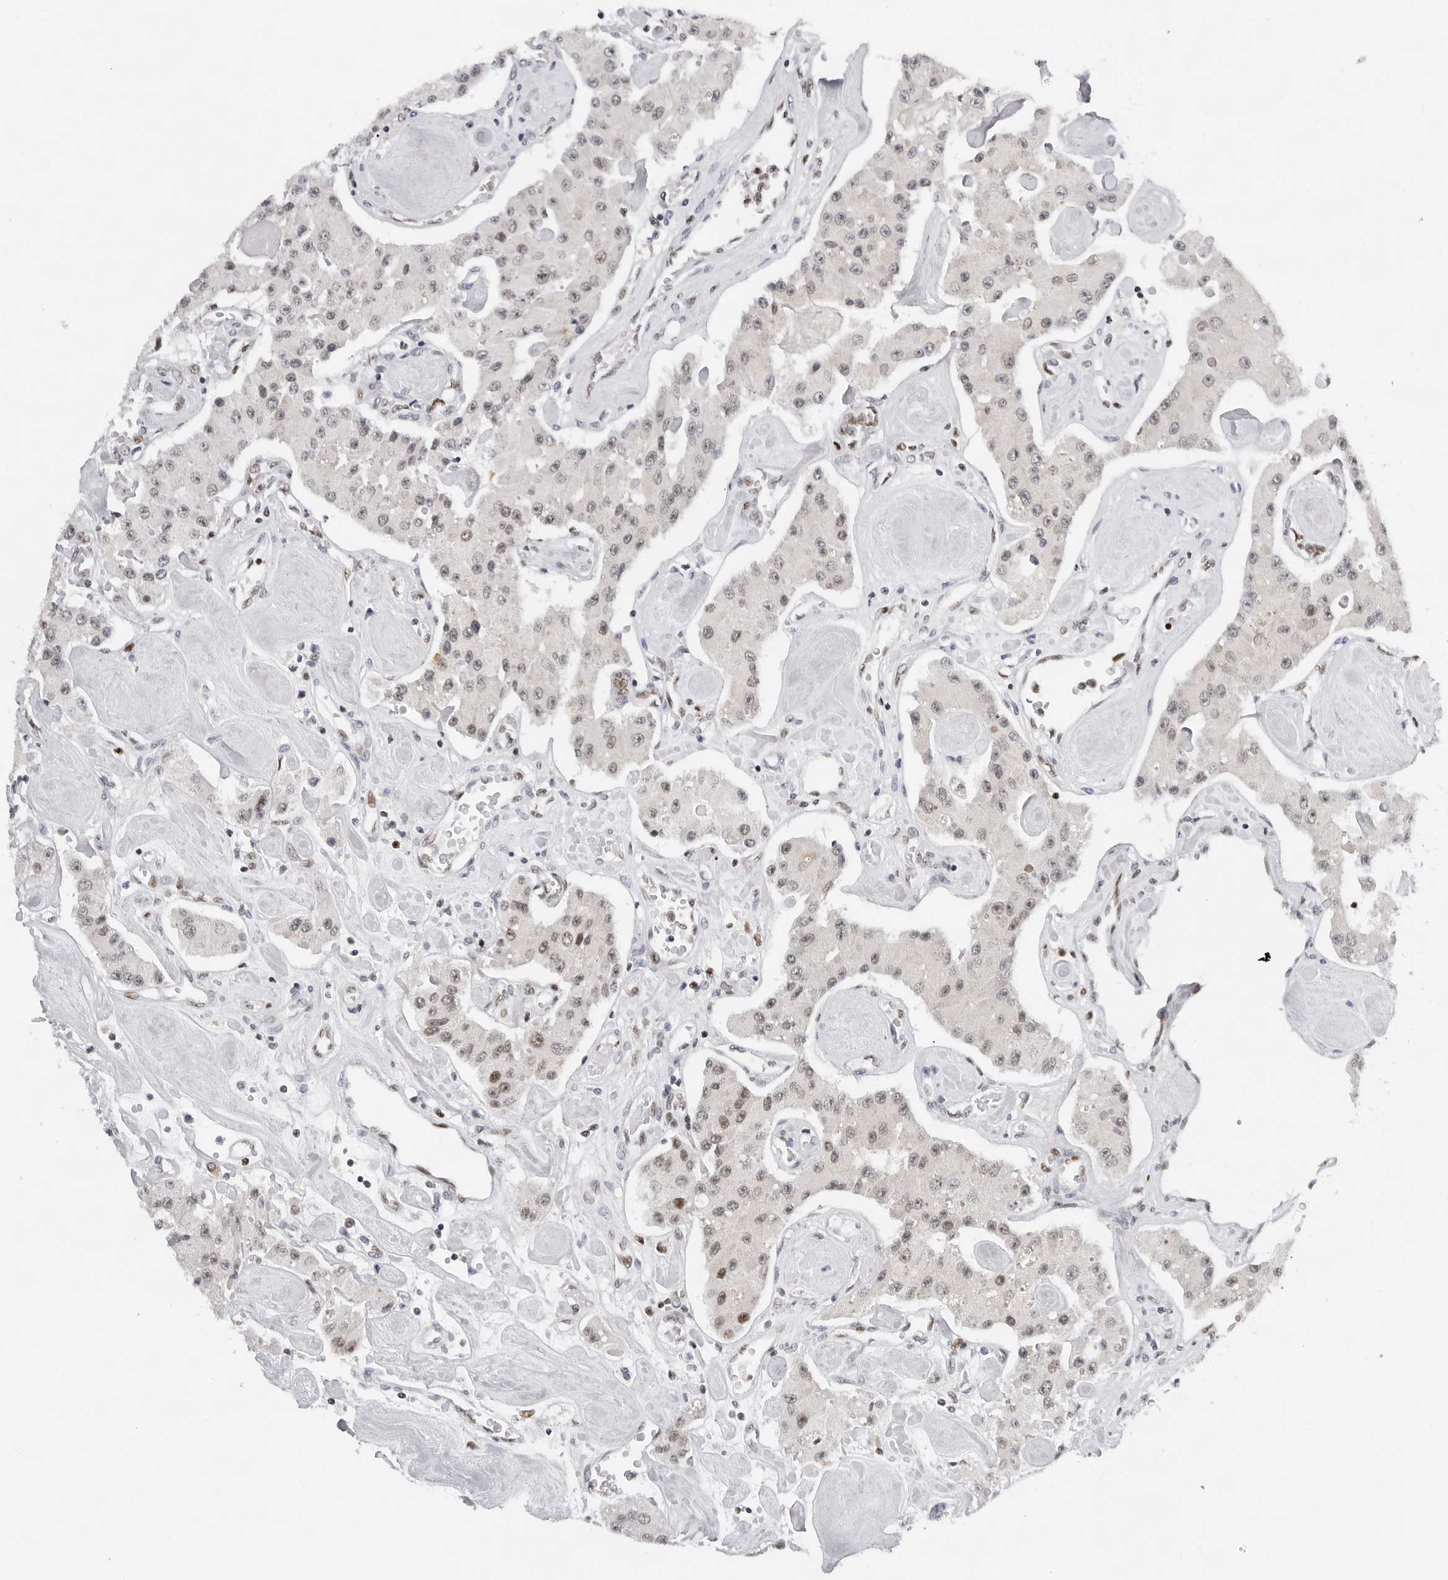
{"staining": {"intensity": "weak", "quantity": "25%-75%", "location": "nuclear"}, "tissue": "carcinoid", "cell_type": "Tumor cells", "image_type": "cancer", "snomed": [{"axis": "morphology", "description": "Carcinoid, malignant, NOS"}, {"axis": "topography", "description": "Pancreas"}], "caption": "Immunohistochemistry micrograph of neoplastic tissue: human malignant carcinoid stained using immunohistochemistry (IHC) exhibits low levels of weak protein expression localized specifically in the nuclear of tumor cells, appearing as a nuclear brown color.", "gene": "OGG1", "patient": {"sex": "male", "age": 41}}